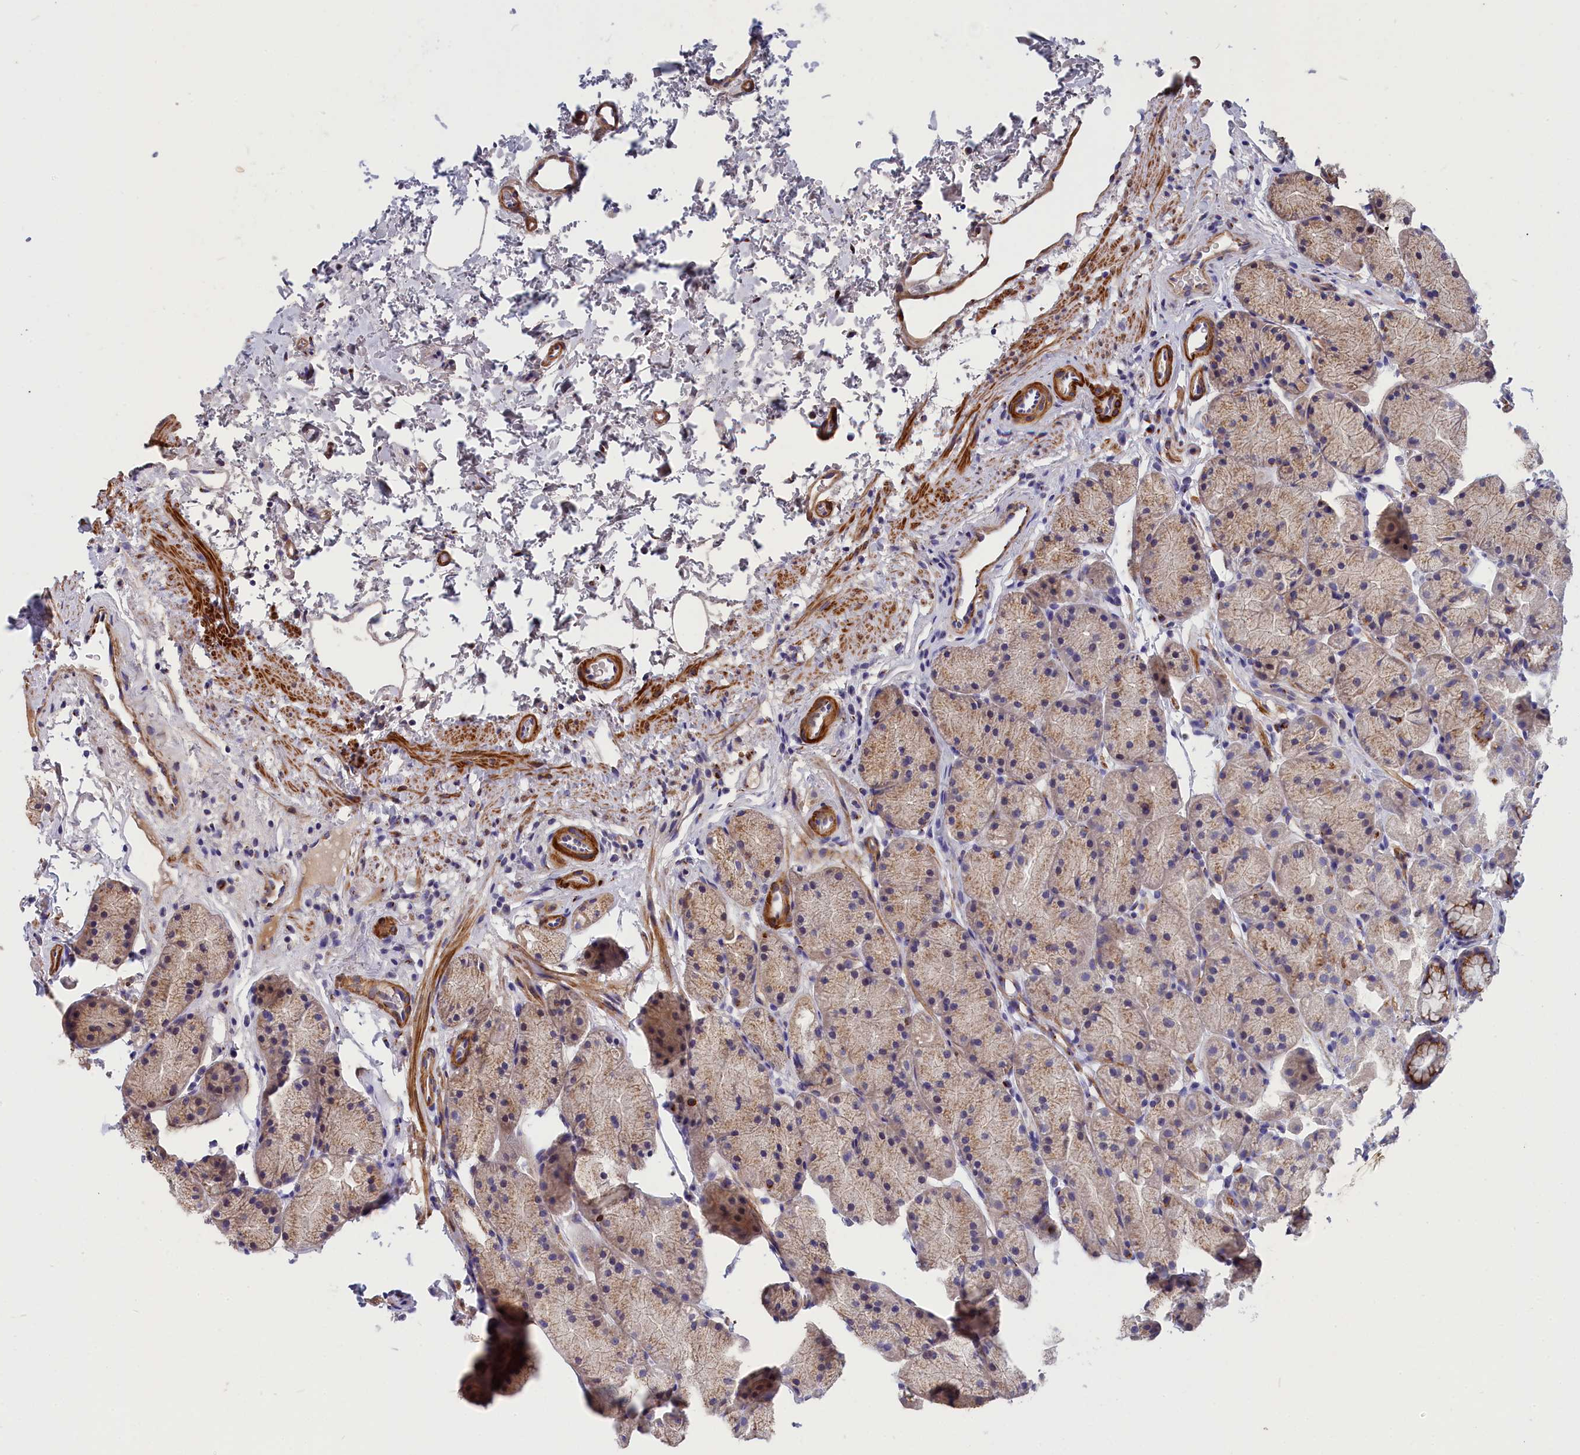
{"staining": {"intensity": "moderate", "quantity": "25%-75%", "location": "cytoplasmic/membranous"}, "tissue": "stomach", "cell_type": "Glandular cells", "image_type": "normal", "snomed": [{"axis": "morphology", "description": "Normal tissue, NOS"}, {"axis": "topography", "description": "Stomach, upper"}, {"axis": "topography", "description": "Stomach"}], "caption": "Stomach stained with DAB IHC exhibits medium levels of moderate cytoplasmic/membranous expression in approximately 25%-75% of glandular cells.", "gene": "TUBGCP4", "patient": {"sex": "male", "age": 47}}